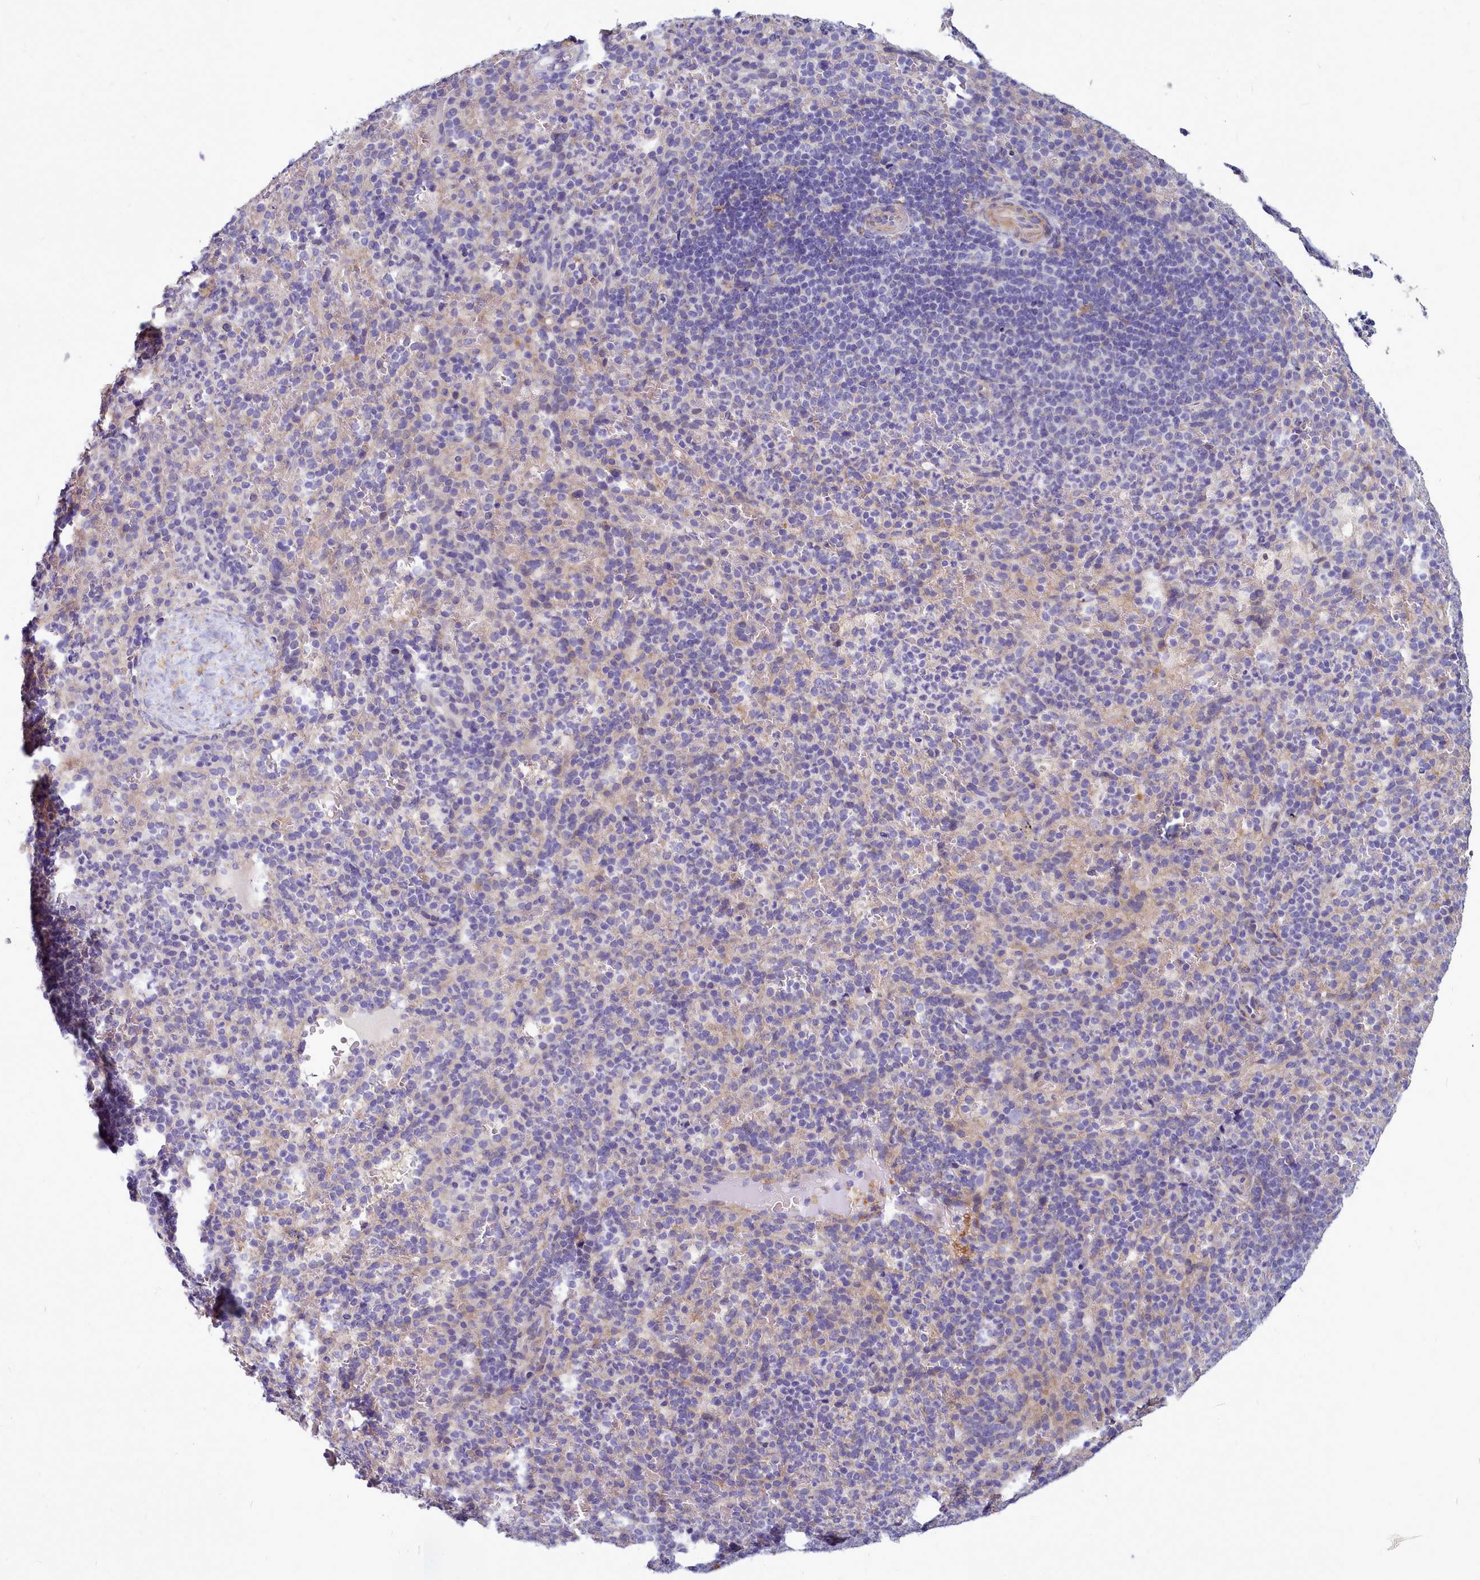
{"staining": {"intensity": "negative", "quantity": "none", "location": "none"}, "tissue": "spleen", "cell_type": "Cells in red pulp", "image_type": "normal", "snomed": [{"axis": "morphology", "description": "Normal tissue, NOS"}, {"axis": "topography", "description": "Spleen"}], "caption": "The image shows no significant expression in cells in red pulp of spleen.", "gene": "SMPD4", "patient": {"sex": "female", "age": 21}}